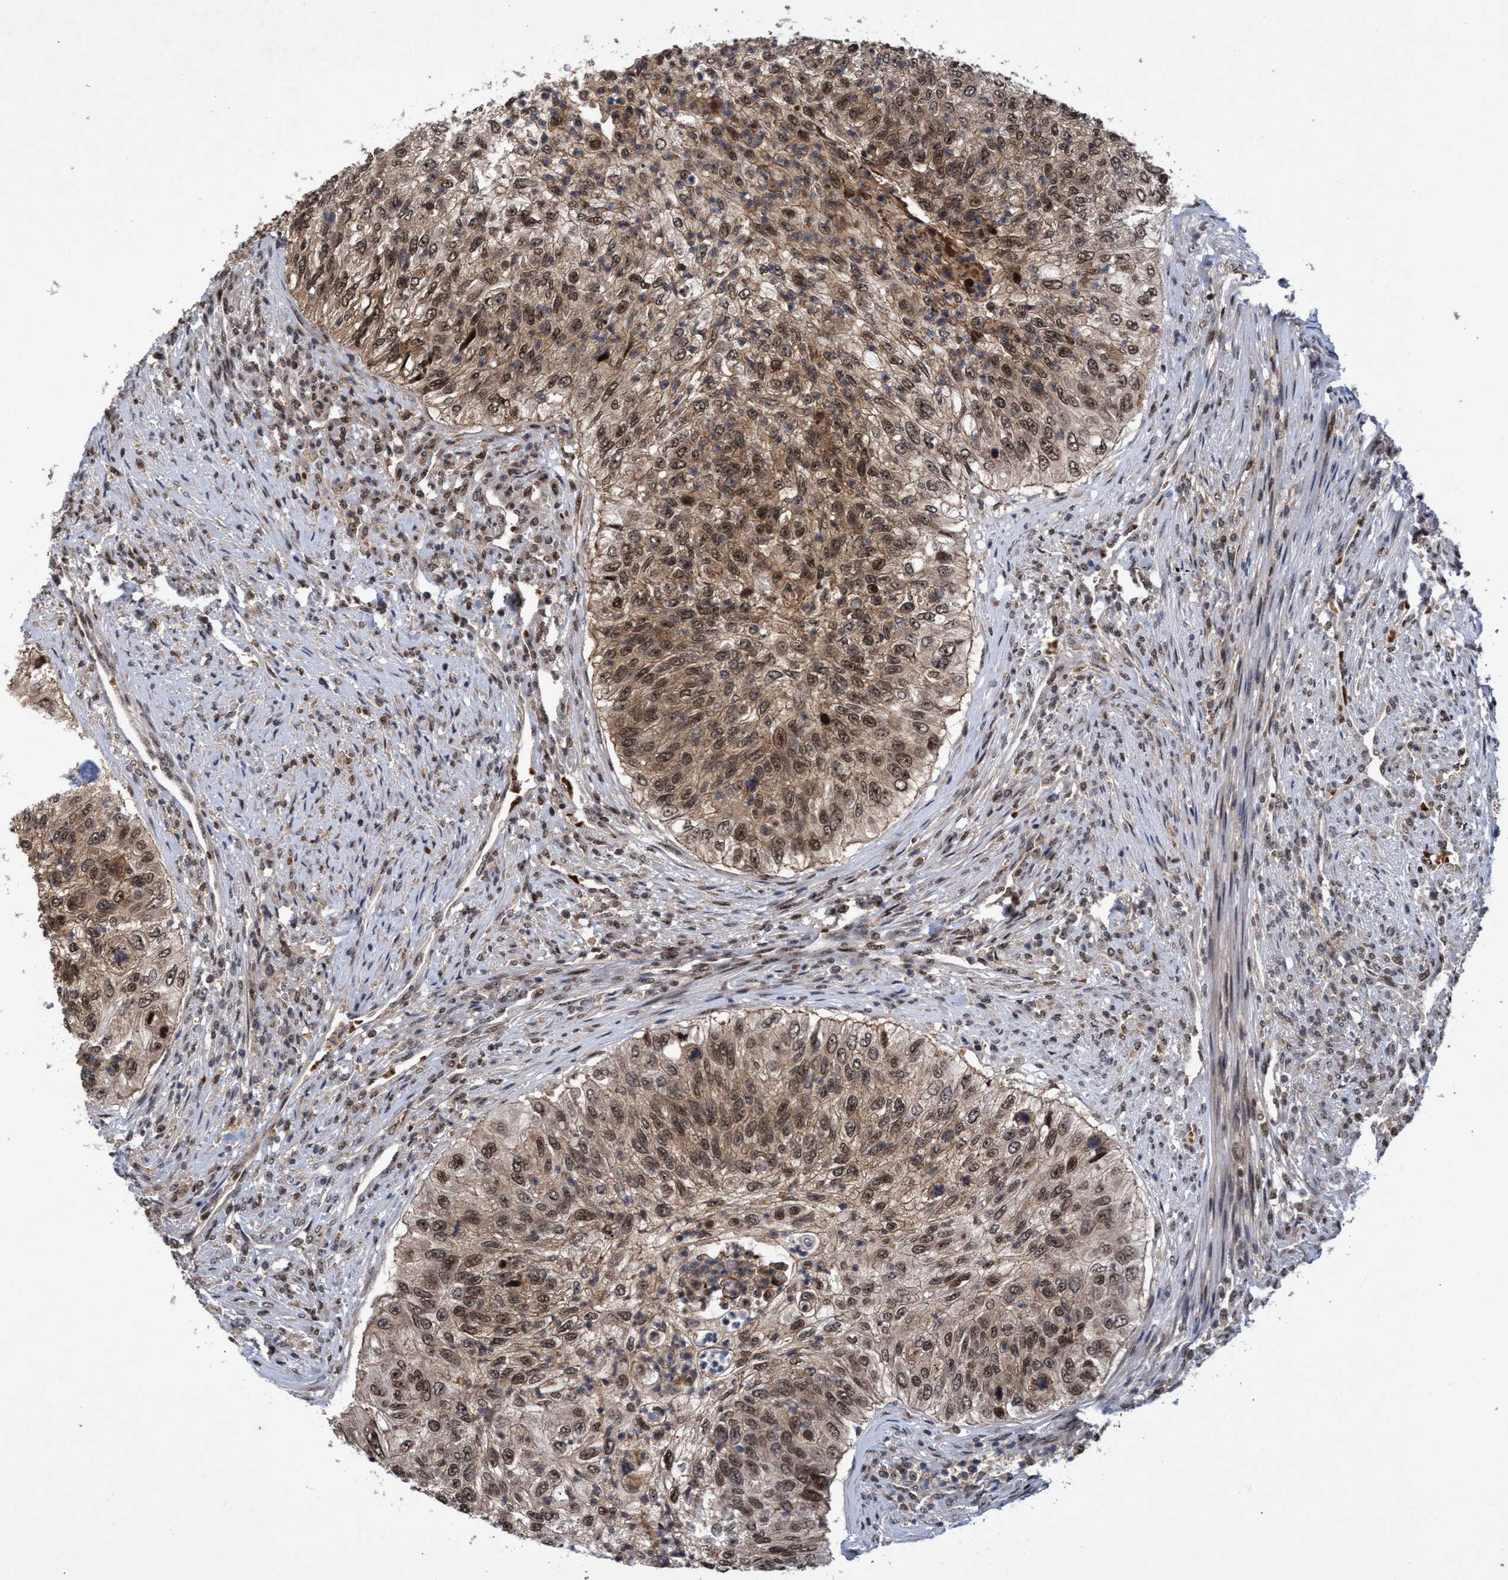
{"staining": {"intensity": "moderate", "quantity": ">75%", "location": "cytoplasmic/membranous,nuclear"}, "tissue": "urothelial cancer", "cell_type": "Tumor cells", "image_type": "cancer", "snomed": [{"axis": "morphology", "description": "Urothelial carcinoma, High grade"}, {"axis": "topography", "description": "Urinary bladder"}], "caption": "This image displays immunohistochemistry staining of urothelial cancer, with medium moderate cytoplasmic/membranous and nuclear expression in approximately >75% of tumor cells.", "gene": "GTF2F1", "patient": {"sex": "female", "age": 60}}